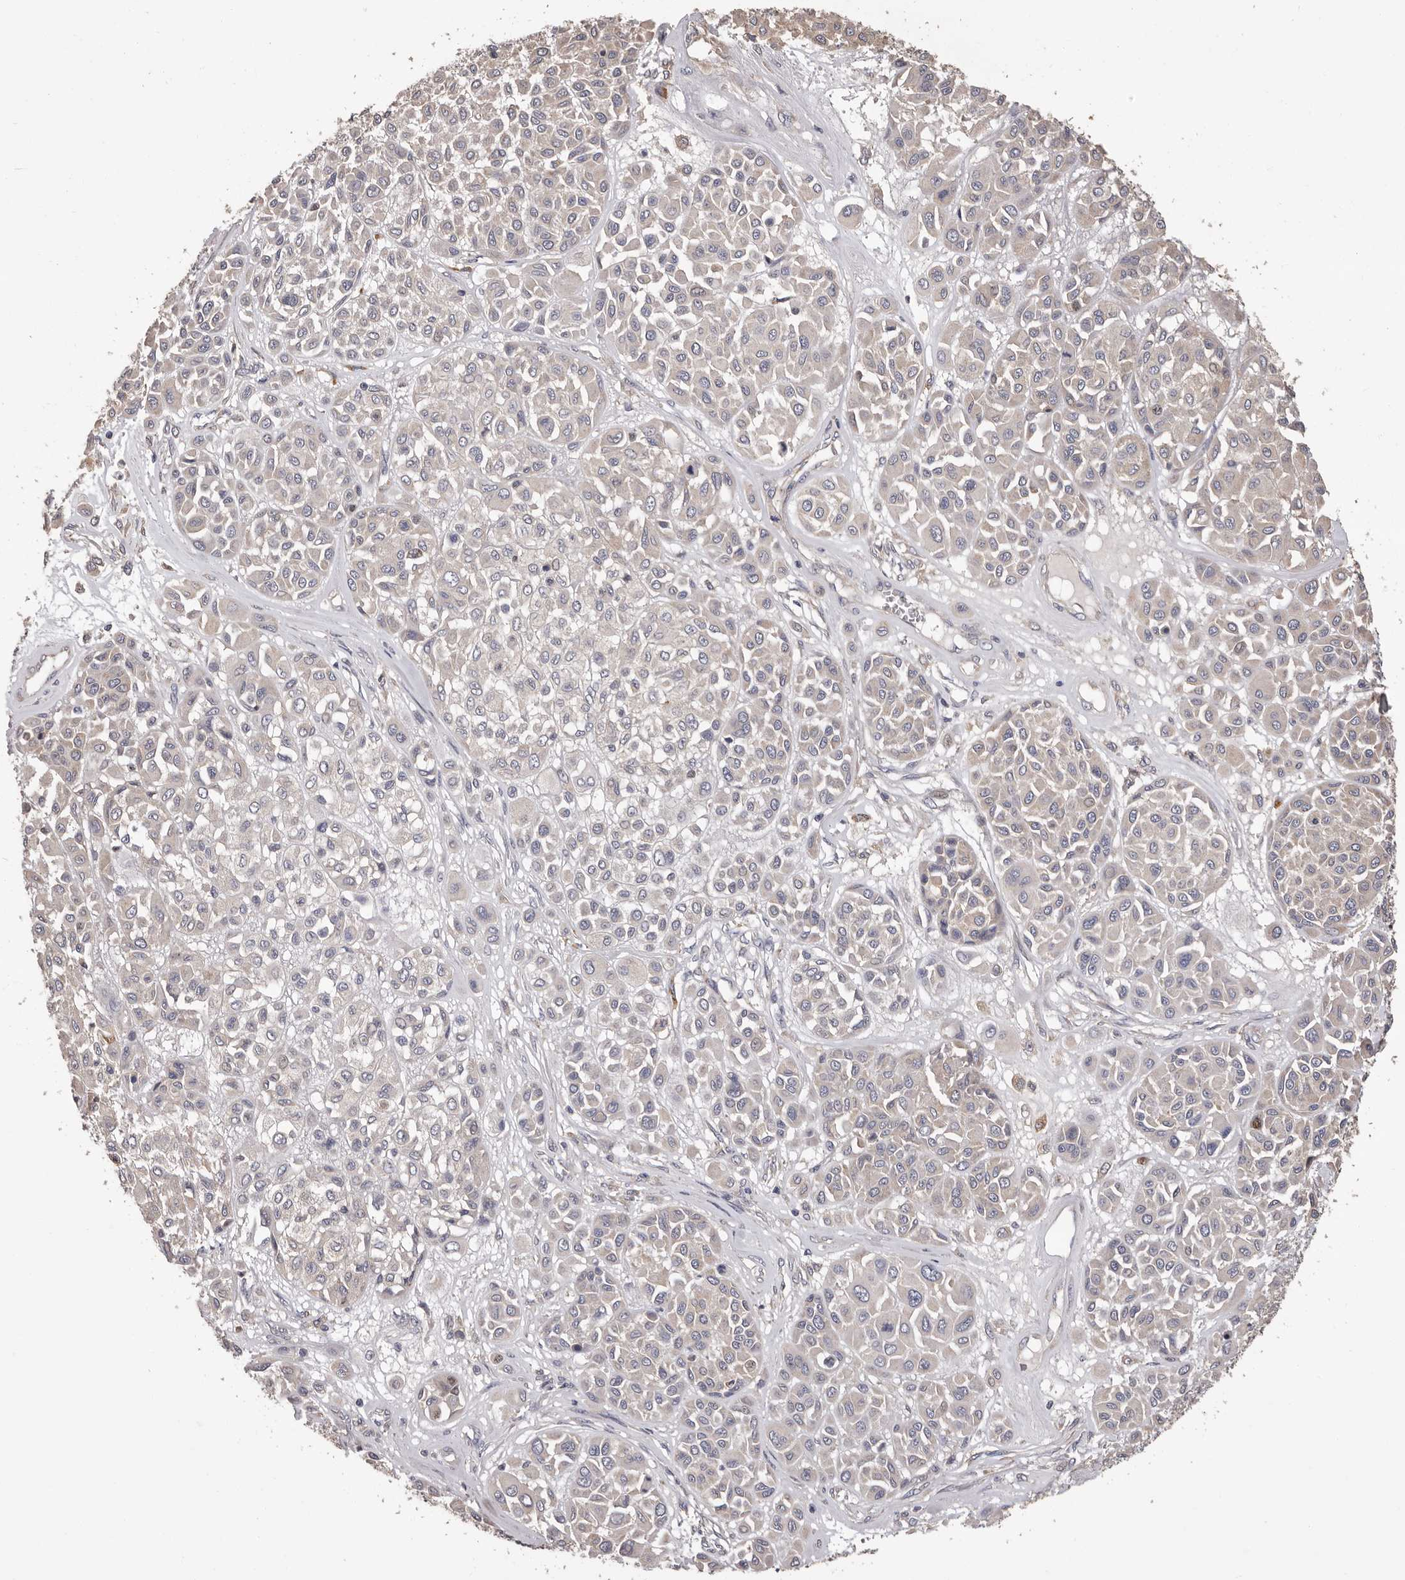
{"staining": {"intensity": "negative", "quantity": "none", "location": "none"}, "tissue": "melanoma", "cell_type": "Tumor cells", "image_type": "cancer", "snomed": [{"axis": "morphology", "description": "Malignant melanoma, Metastatic site"}, {"axis": "topography", "description": "Soft tissue"}], "caption": "Tumor cells show no significant positivity in malignant melanoma (metastatic site).", "gene": "ETNK1", "patient": {"sex": "male", "age": 41}}